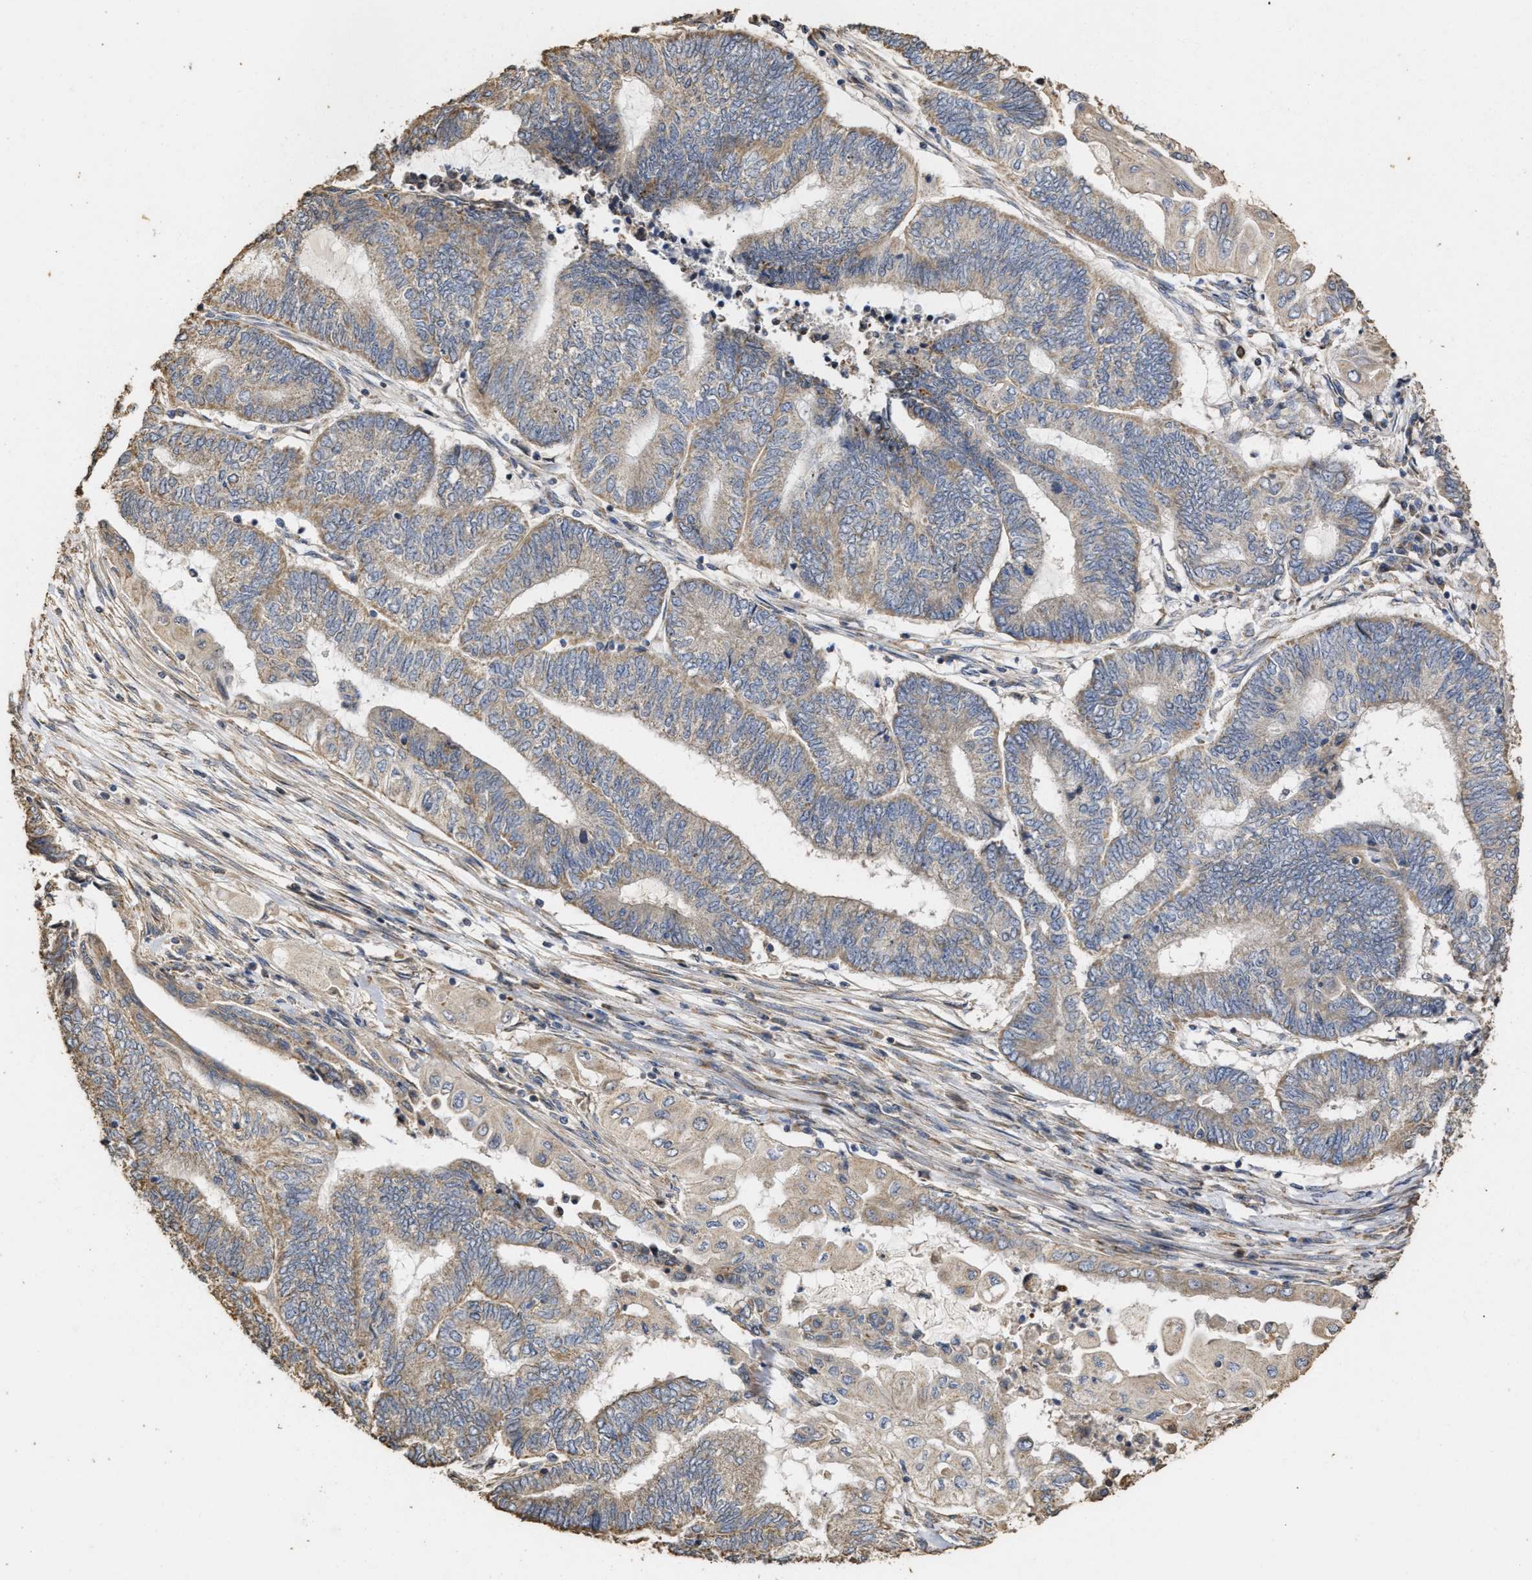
{"staining": {"intensity": "weak", "quantity": ">75%", "location": "cytoplasmic/membranous"}, "tissue": "endometrial cancer", "cell_type": "Tumor cells", "image_type": "cancer", "snomed": [{"axis": "morphology", "description": "Adenocarcinoma, NOS"}, {"axis": "topography", "description": "Uterus"}, {"axis": "topography", "description": "Endometrium"}], "caption": "This image reveals immunohistochemistry staining of human adenocarcinoma (endometrial), with low weak cytoplasmic/membranous expression in about >75% of tumor cells.", "gene": "NAV1", "patient": {"sex": "female", "age": 70}}